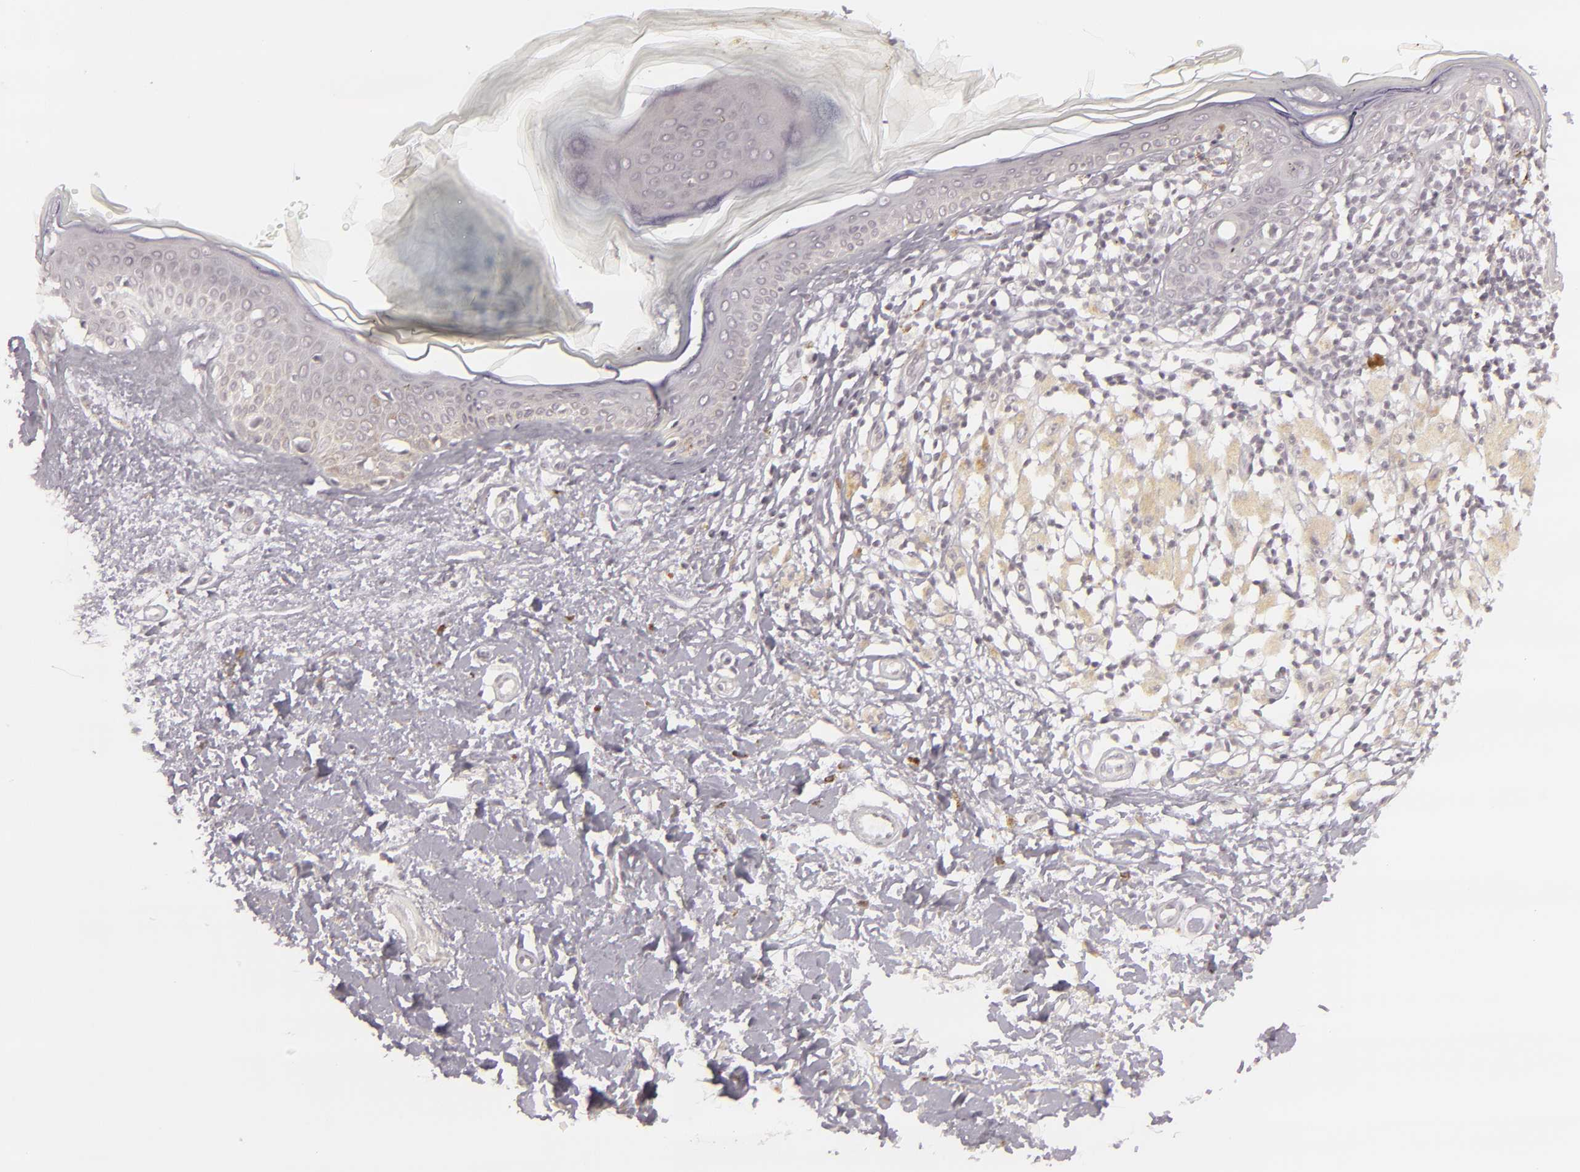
{"staining": {"intensity": "moderate", "quantity": "25%-75%", "location": "cytoplasmic/membranous"}, "tissue": "melanoma", "cell_type": "Tumor cells", "image_type": "cancer", "snomed": [{"axis": "morphology", "description": "Malignant melanoma, NOS"}, {"axis": "topography", "description": "Skin"}], "caption": "Immunohistochemical staining of melanoma displays medium levels of moderate cytoplasmic/membranous protein positivity in about 25%-75% of tumor cells. (Stains: DAB in brown, nuclei in blue, Microscopy: brightfield microscopy at high magnification).", "gene": "SIX1", "patient": {"sex": "male", "age": 88}}